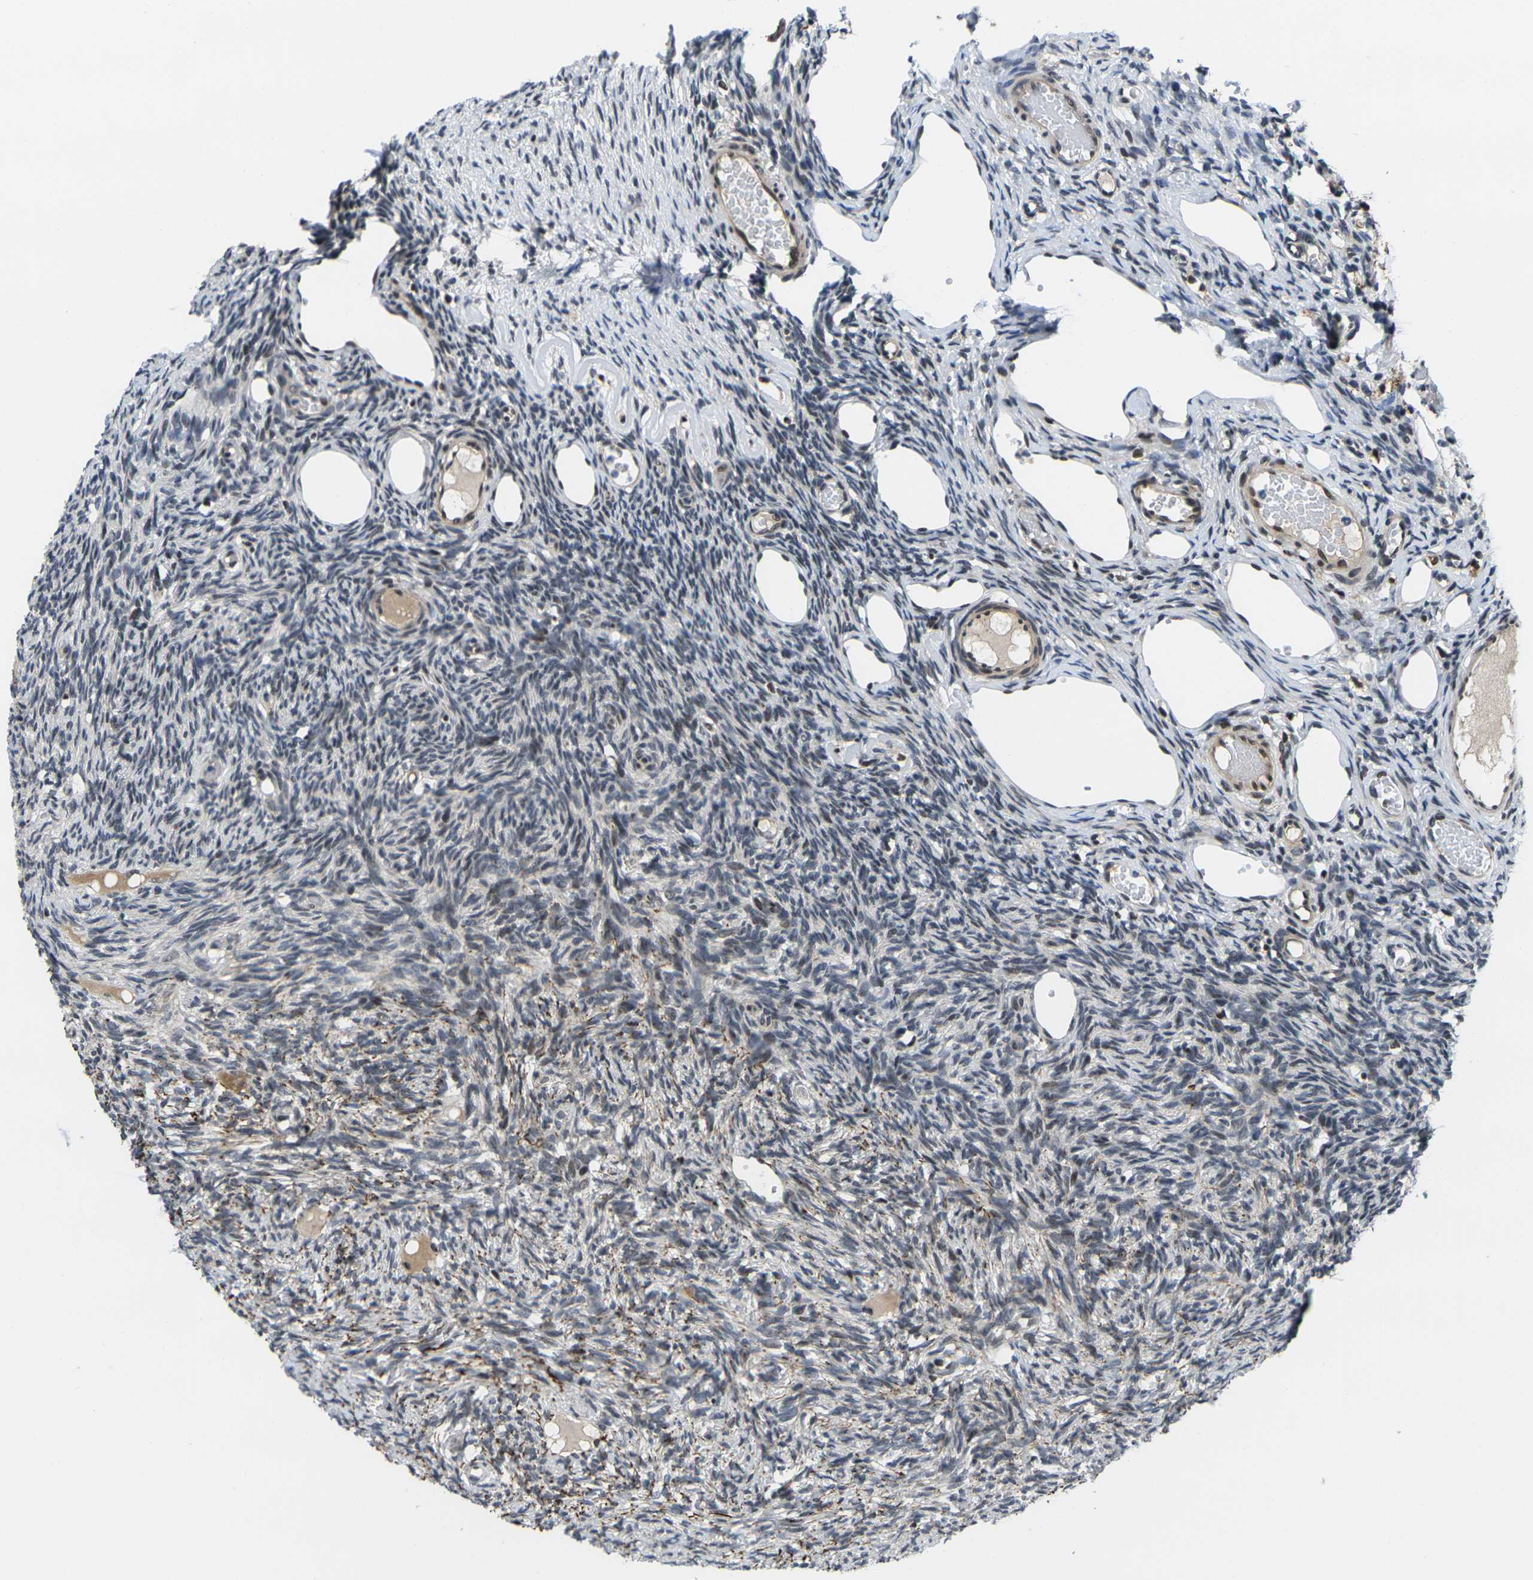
{"staining": {"intensity": "moderate", "quantity": "<25%", "location": "cytoplasmic/membranous"}, "tissue": "ovary", "cell_type": "Ovarian stroma cells", "image_type": "normal", "snomed": [{"axis": "morphology", "description": "Normal tissue, NOS"}, {"axis": "topography", "description": "Ovary"}], "caption": "Benign ovary shows moderate cytoplasmic/membranous staining in approximately <25% of ovarian stroma cells, visualized by immunohistochemistry.", "gene": "RBM7", "patient": {"sex": "female", "age": 33}}